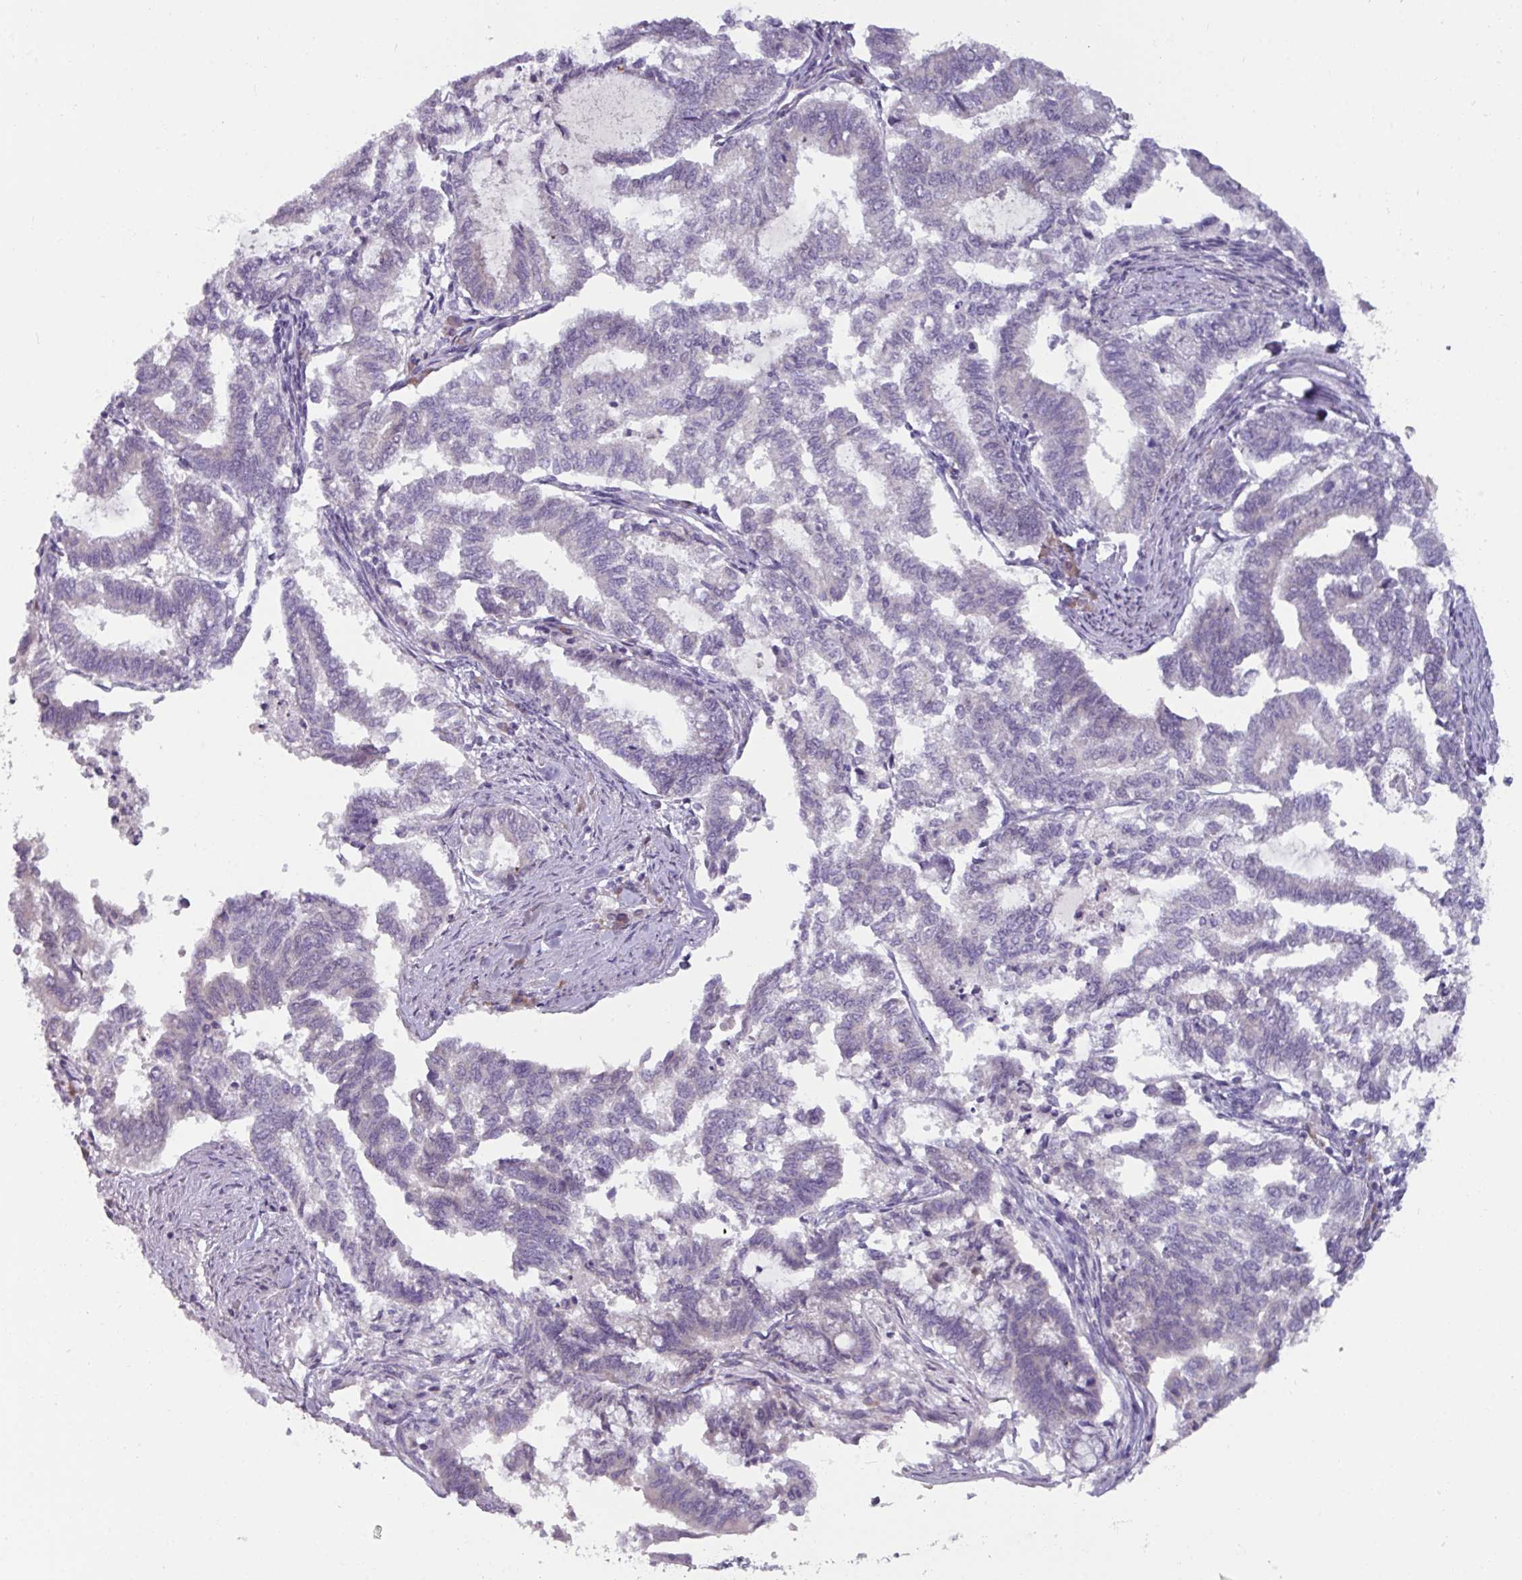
{"staining": {"intensity": "negative", "quantity": "none", "location": "none"}, "tissue": "endometrial cancer", "cell_type": "Tumor cells", "image_type": "cancer", "snomed": [{"axis": "morphology", "description": "Adenocarcinoma, NOS"}, {"axis": "topography", "description": "Endometrium"}], "caption": "Immunohistochemical staining of human adenocarcinoma (endometrial) exhibits no significant expression in tumor cells. Brightfield microscopy of immunohistochemistry (IHC) stained with DAB (3,3'-diaminobenzidine) (brown) and hematoxylin (blue), captured at high magnification.", "gene": "SMIM11", "patient": {"sex": "female", "age": 79}}